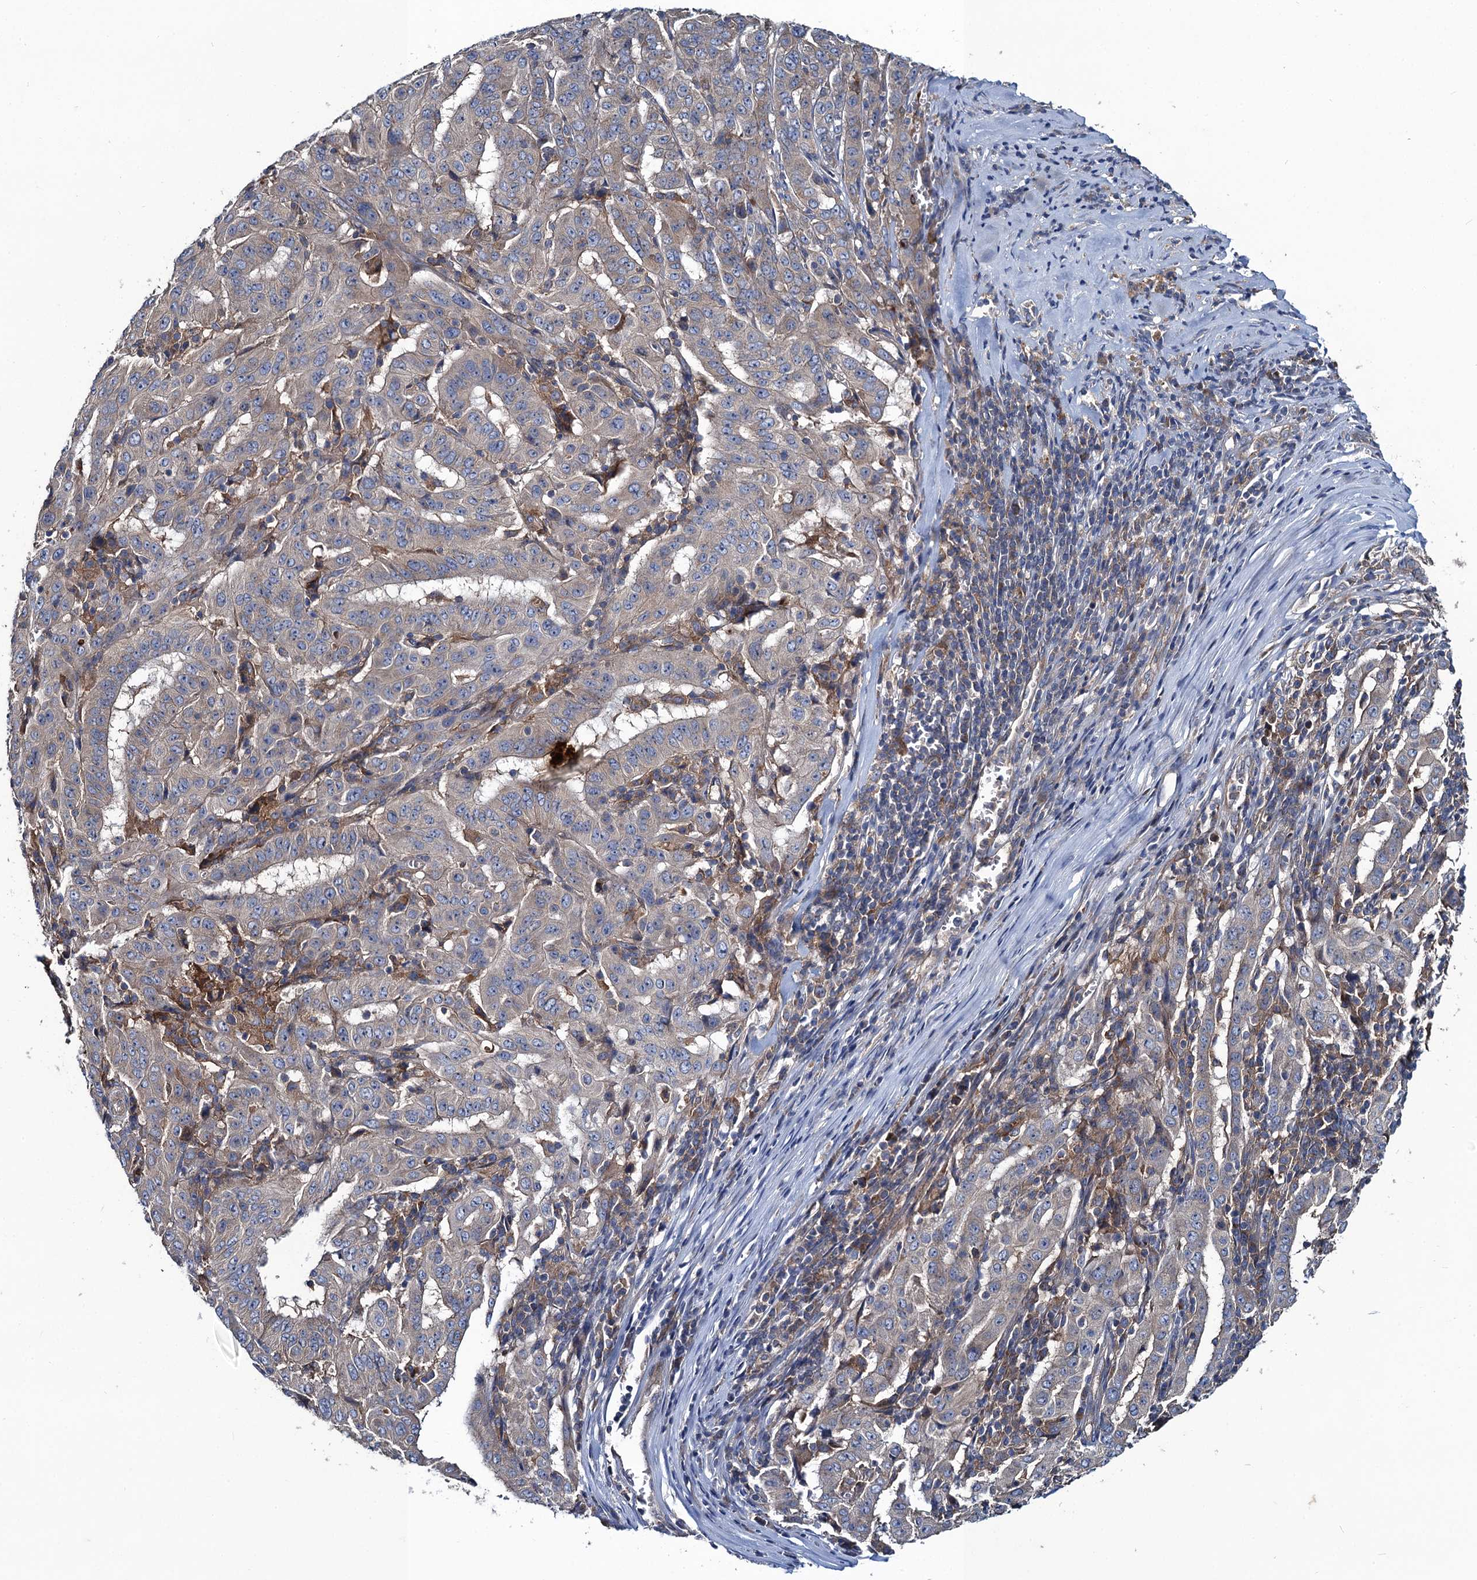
{"staining": {"intensity": "weak", "quantity": "<25%", "location": "cytoplasmic/membranous"}, "tissue": "pancreatic cancer", "cell_type": "Tumor cells", "image_type": "cancer", "snomed": [{"axis": "morphology", "description": "Adenocarcinoma, NOS"}, {"axis": "topography", "description": "Pancreas"}], "caption": "DAB immunohistochemical staining of human pancreatic adenocarcinoma displays no significant expression in tumor cells.", "gene": "SNAP29", "patient": {"sex": "male", "age": 63}}